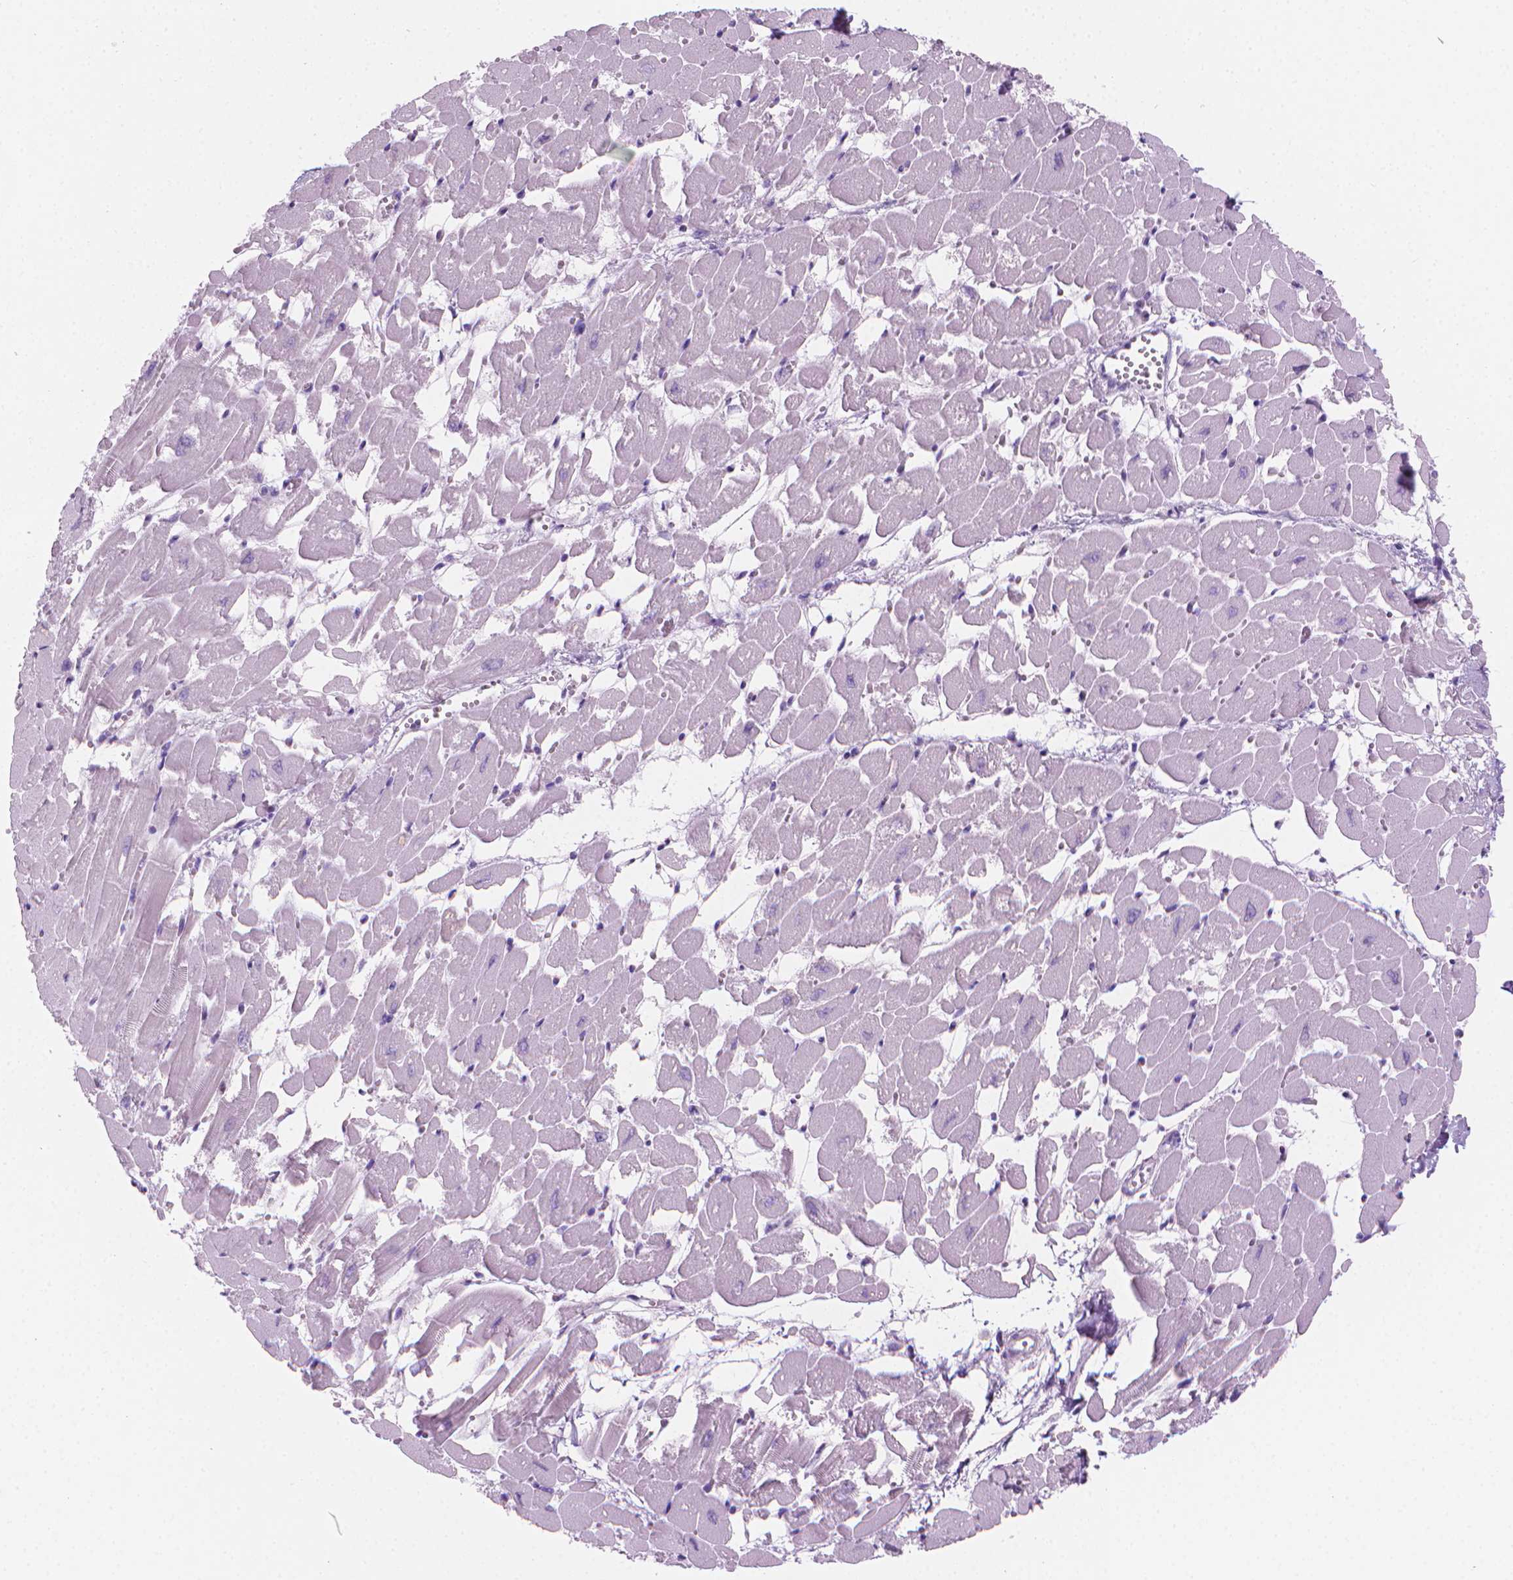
{"staining": {"intensity": "negative", "quantity": "none", "location": "none"}, "tissue": "heart muscle", "cell_type": "Cardiomyocytes", "image_type": "normal", "snomed": [{"axis": "morphology", "description": "Normal tissue, NOS"}, {"axis": "topography", "description": "Heart"}], "caption": "Immunohistochemistry (IHC) photomicrograph of normal heart muscle: human heart muscle stained with DAB shows no significant protein expression in cardiomyocytes. (Stains: DAB (3,3'-diaminobenzidine) immunohistochemistry (IHC) with hematoxylin counter stain, Microscopy: brightfield microscopy at high magnification).", "gene": "TTC29", "patient": {"sex": "female", "age": 52}}